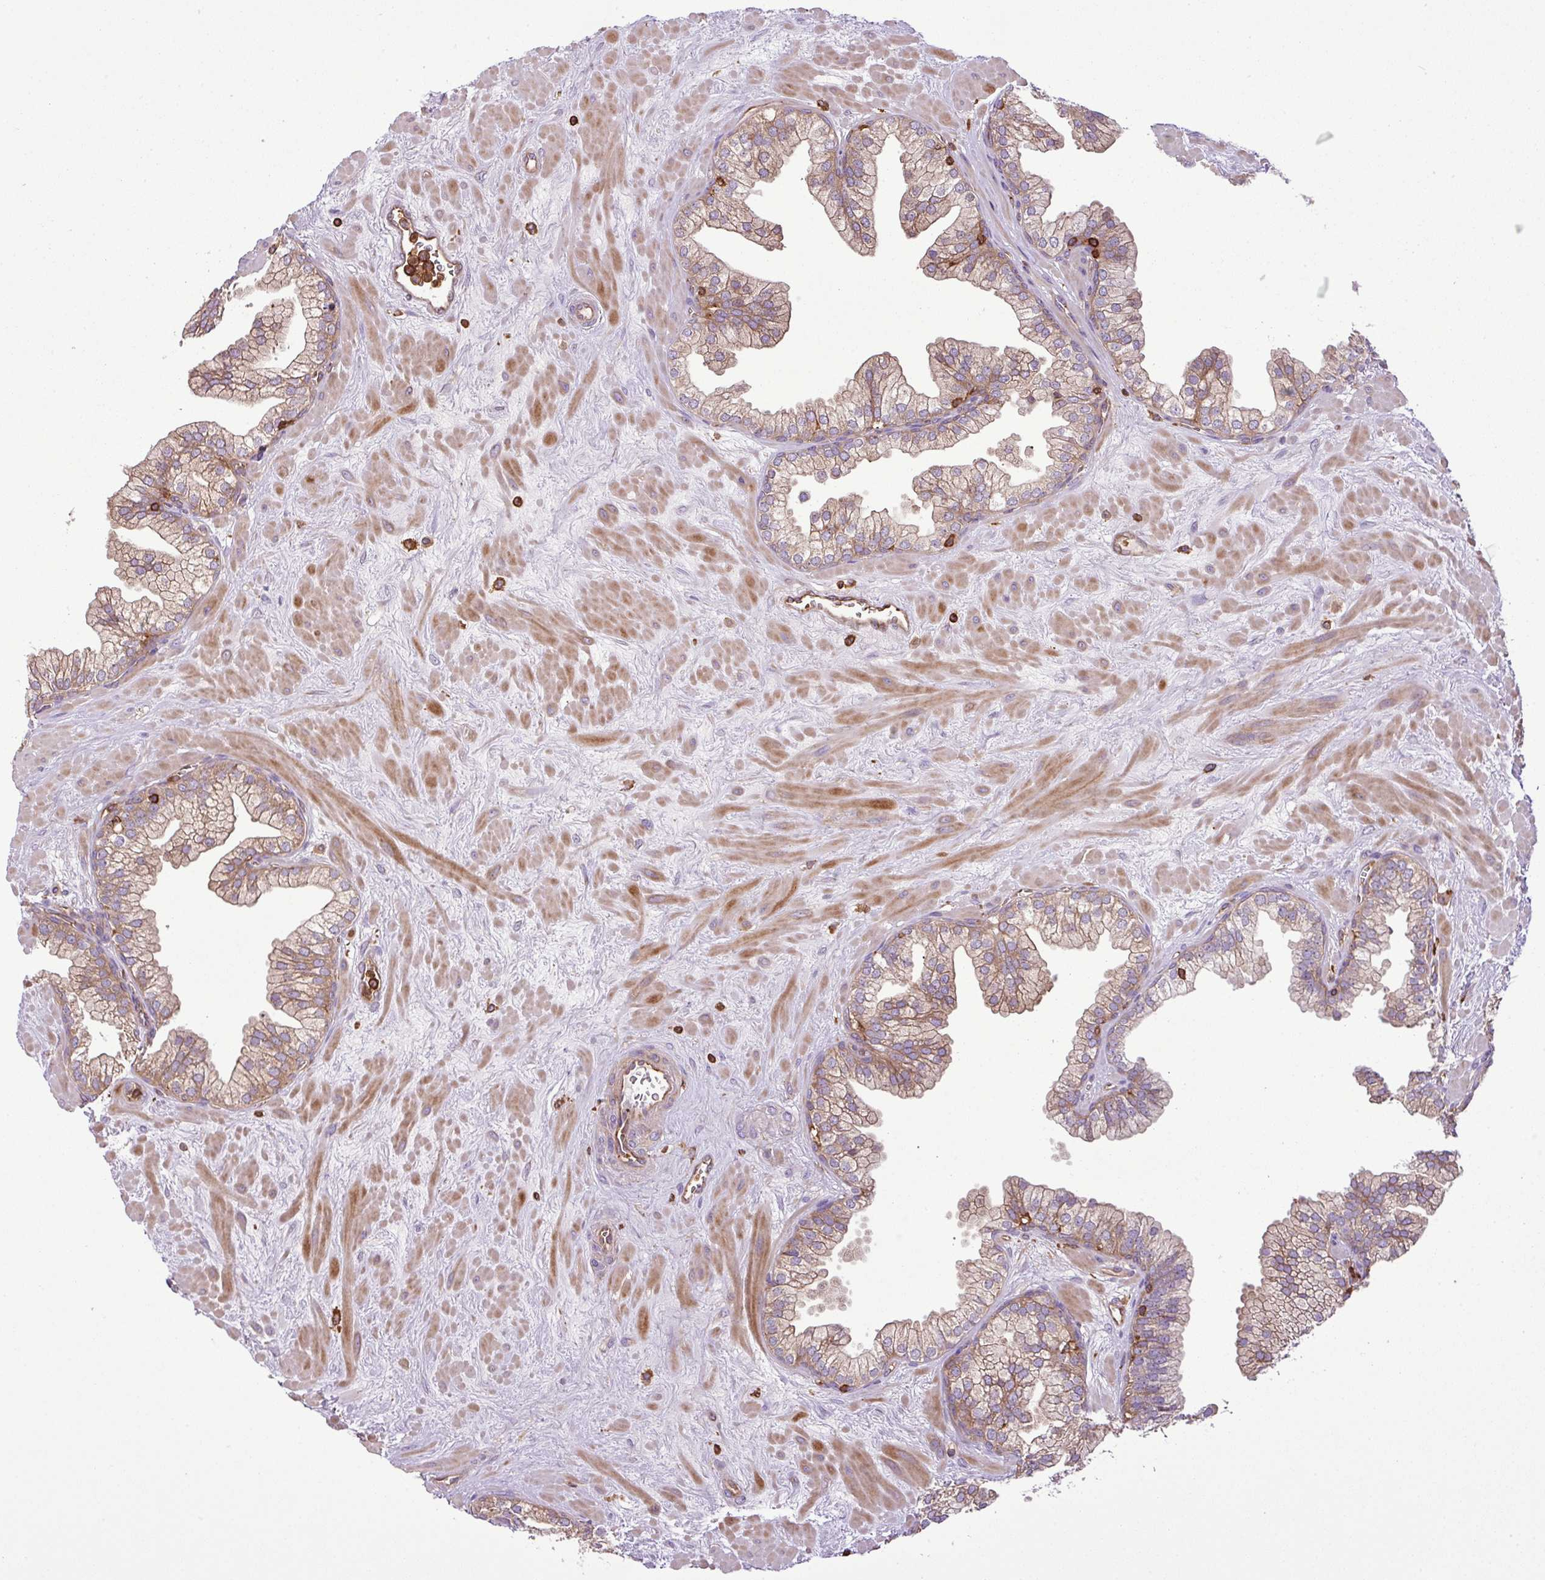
{"staining": {"intensity": "moderate", "quantity": "25%-75%", "location": "cytoplasmic/membranous"}, "tissue": "prostate", "cell_type": "Glandular cells", "image_type": "normal", "snomed": [{"axis": "morphology", "description": "Normal tissue, NOS"}, {"axis": "topography", "description": "Prostate"}, {"axis": "topography", "description": "Peripheral nerve tissue"}], "caption": "The histopathology image shows immunohistochemical staining of unremarkable prostate. There is moderate cytoplasmic/membranous expression is seen in approximately 25%-75% of glandular cells.", "gene": "PGAP6", "patient": {"sex": "male", "age": 61}}